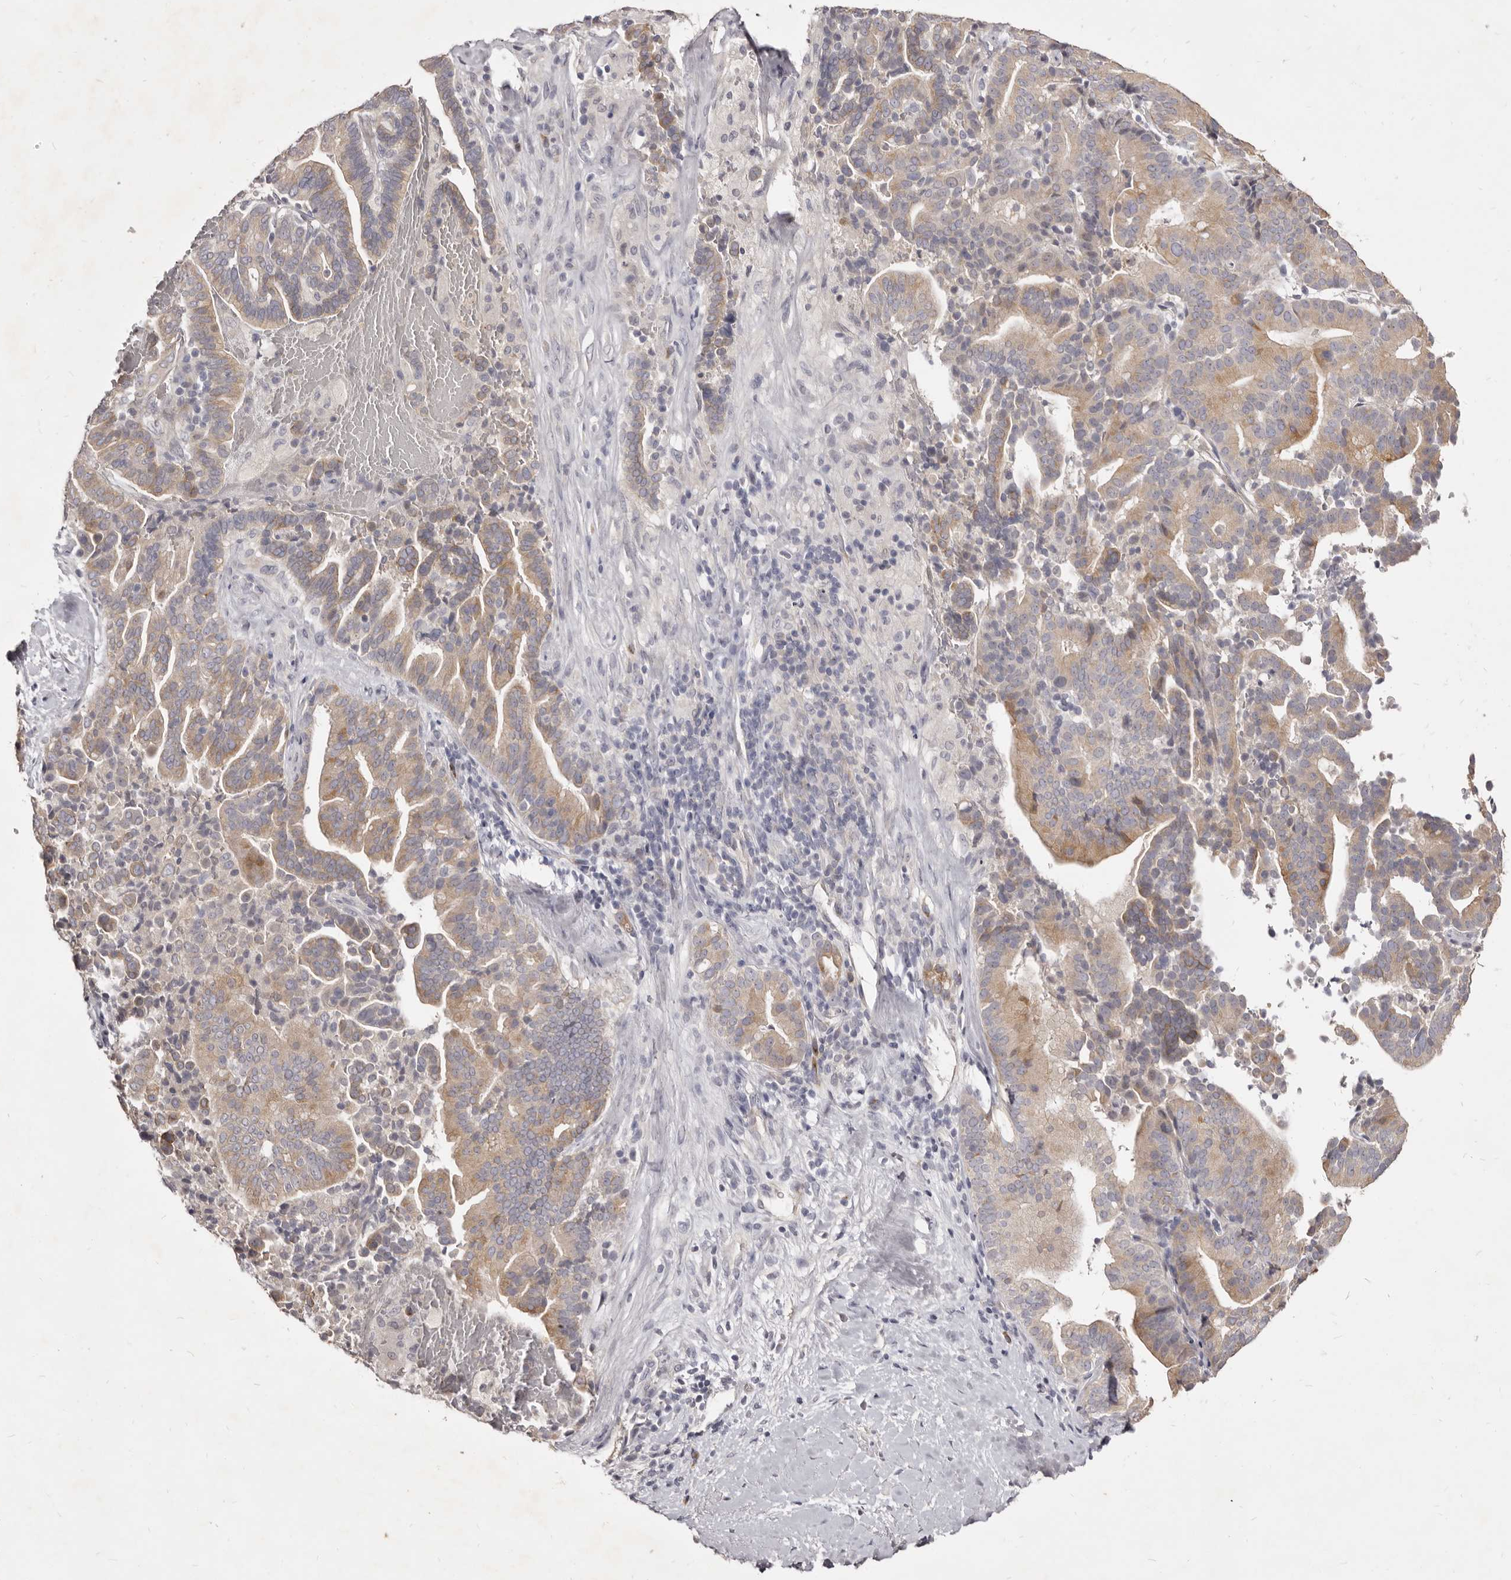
{"staining": {"intensity": "weak", "quantity": ">75%", "location": "cytoplasmic/membranous"}, "tissue": "liver cancer", "cell_type": "Tumor cells", "image_type": "cancer", "snomed": [{"axis": "morphology", "description": "Cholangiocarcinoma"}, {"axis": "topography", "description": "Liver"}], "caption": "Immunohistochemistry staining of liver cholangiocarcinoma, which demonstrates low levels of weak cytoplasmic/membranous positivity in about >75% of tumor cells indicating weak cytoplasmic/membranous protein positivity. The staining was performed using DAB (brown) for protein detection and nuclei were counterstained in hematoxylin (blue).", "gene": "KIF2B", "patient": {"sex": "female", "age": 75}}